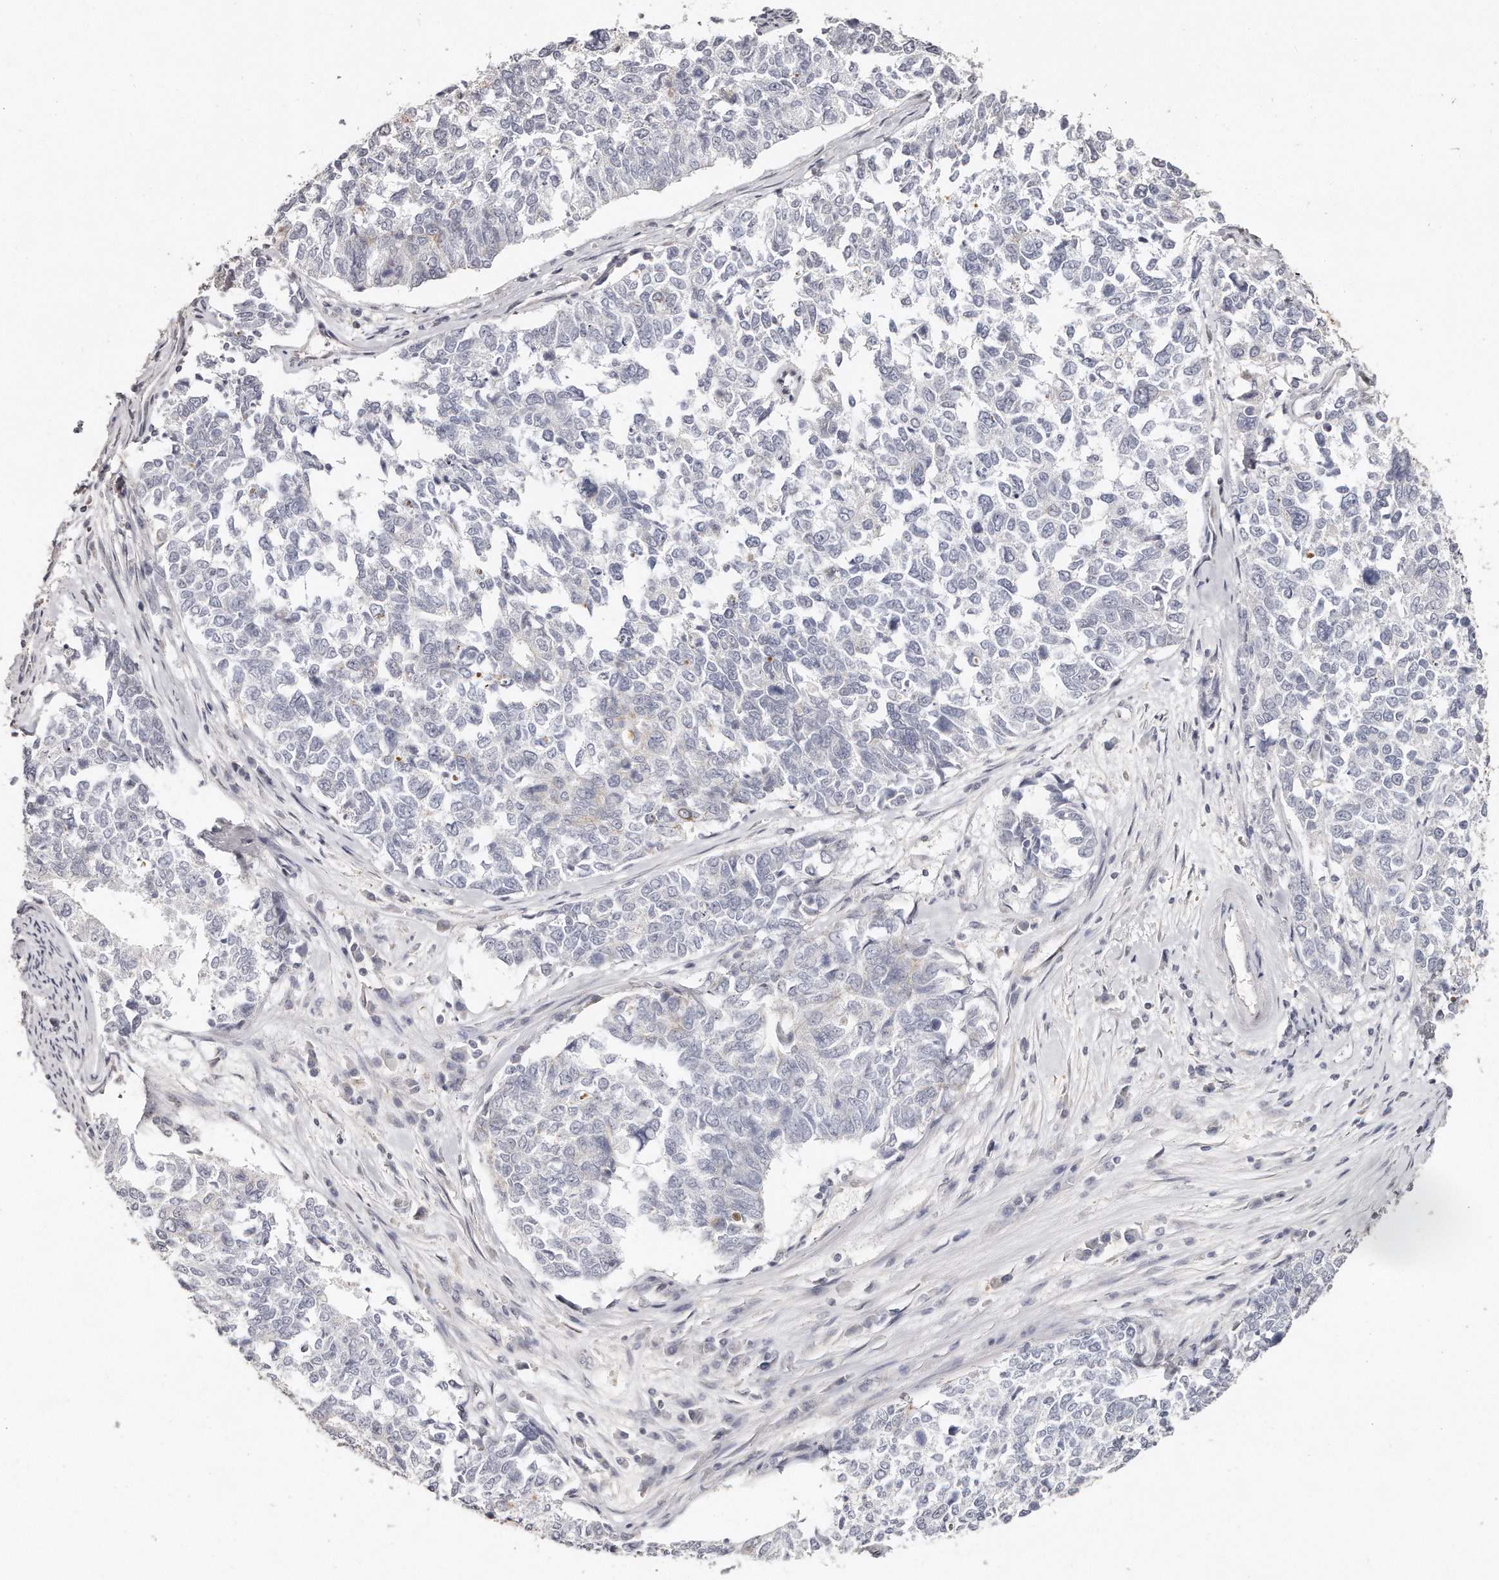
{"staining": {"intensity": "negative", "quantity": "none", "location": "none"}, "tissue": "cervical cancer", "cell_type": "Tumor cells", "image_type": "cancer", "snomed": [{"axis": "morphology", "description": "Squamous cell carcinoma, NOS"}, {"axis": "topography", "description": "Cervix"}], "caption": "The image reveals no significant staining in tumor cells of cervical squamous cell carcinoma. Nuclei are stained in blue.", "gene": "ZYG11A", "patient": {"sex": "female", "age": 63}}